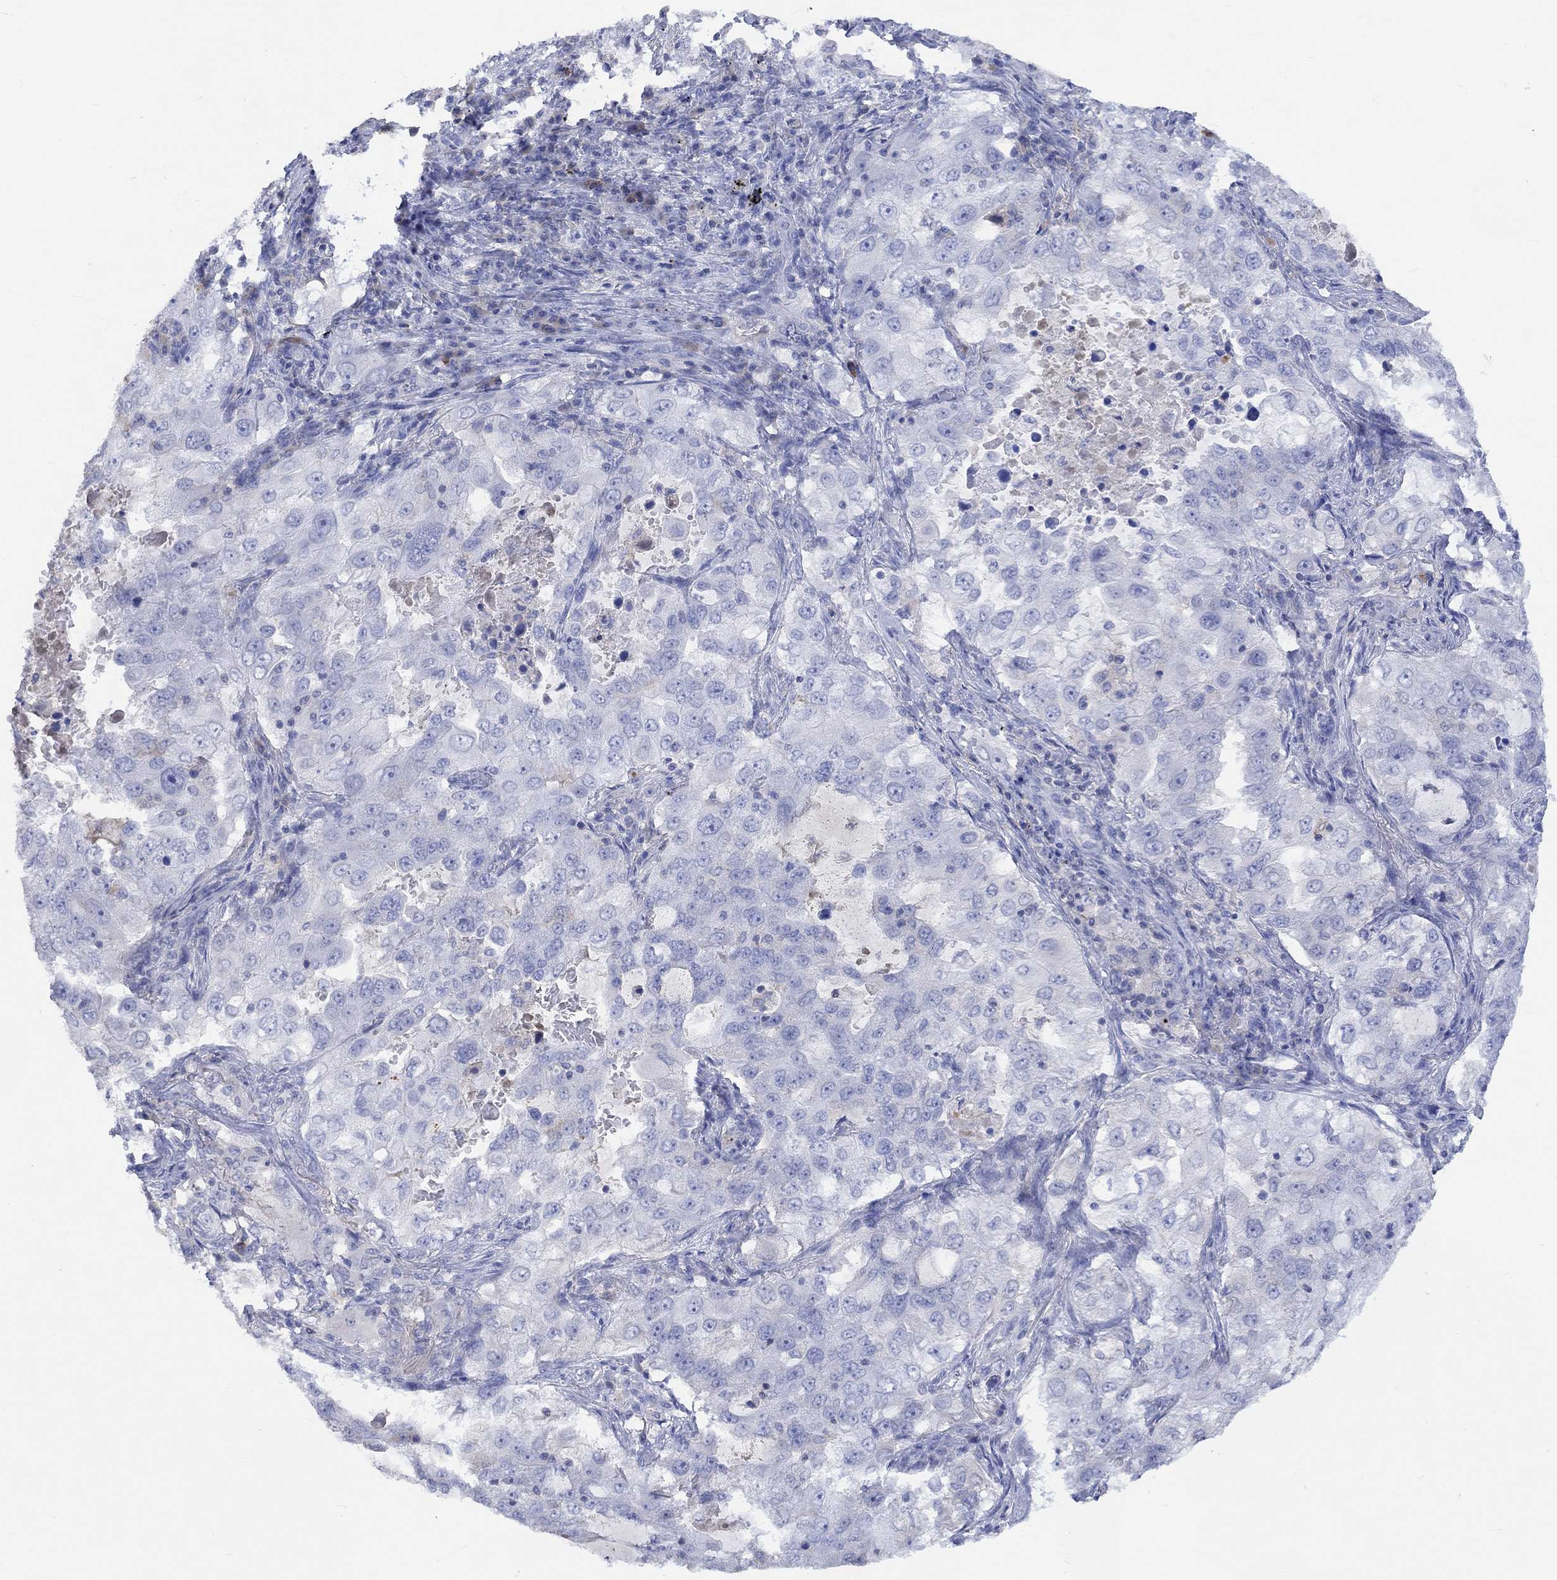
{"staining": {"intensity": "negative", "quantity": "none", "location": "none"}, "tissue": "lung cancer", "cell_type": "Tumor cells", "image_type": "cancer", "snomed": [{"axis": "morphology", "description": "Adenocarcinoma, NOS"}, {"axis": "topography", "description": "Lung"}], "caption": "High power microscopy micrograph of an IHC micrograph of adenocarcinoma (lung), revealing no significant positivity in tumor cells.", "gene": "GCM1", "patient": {"sex": "female", "age": 61}}